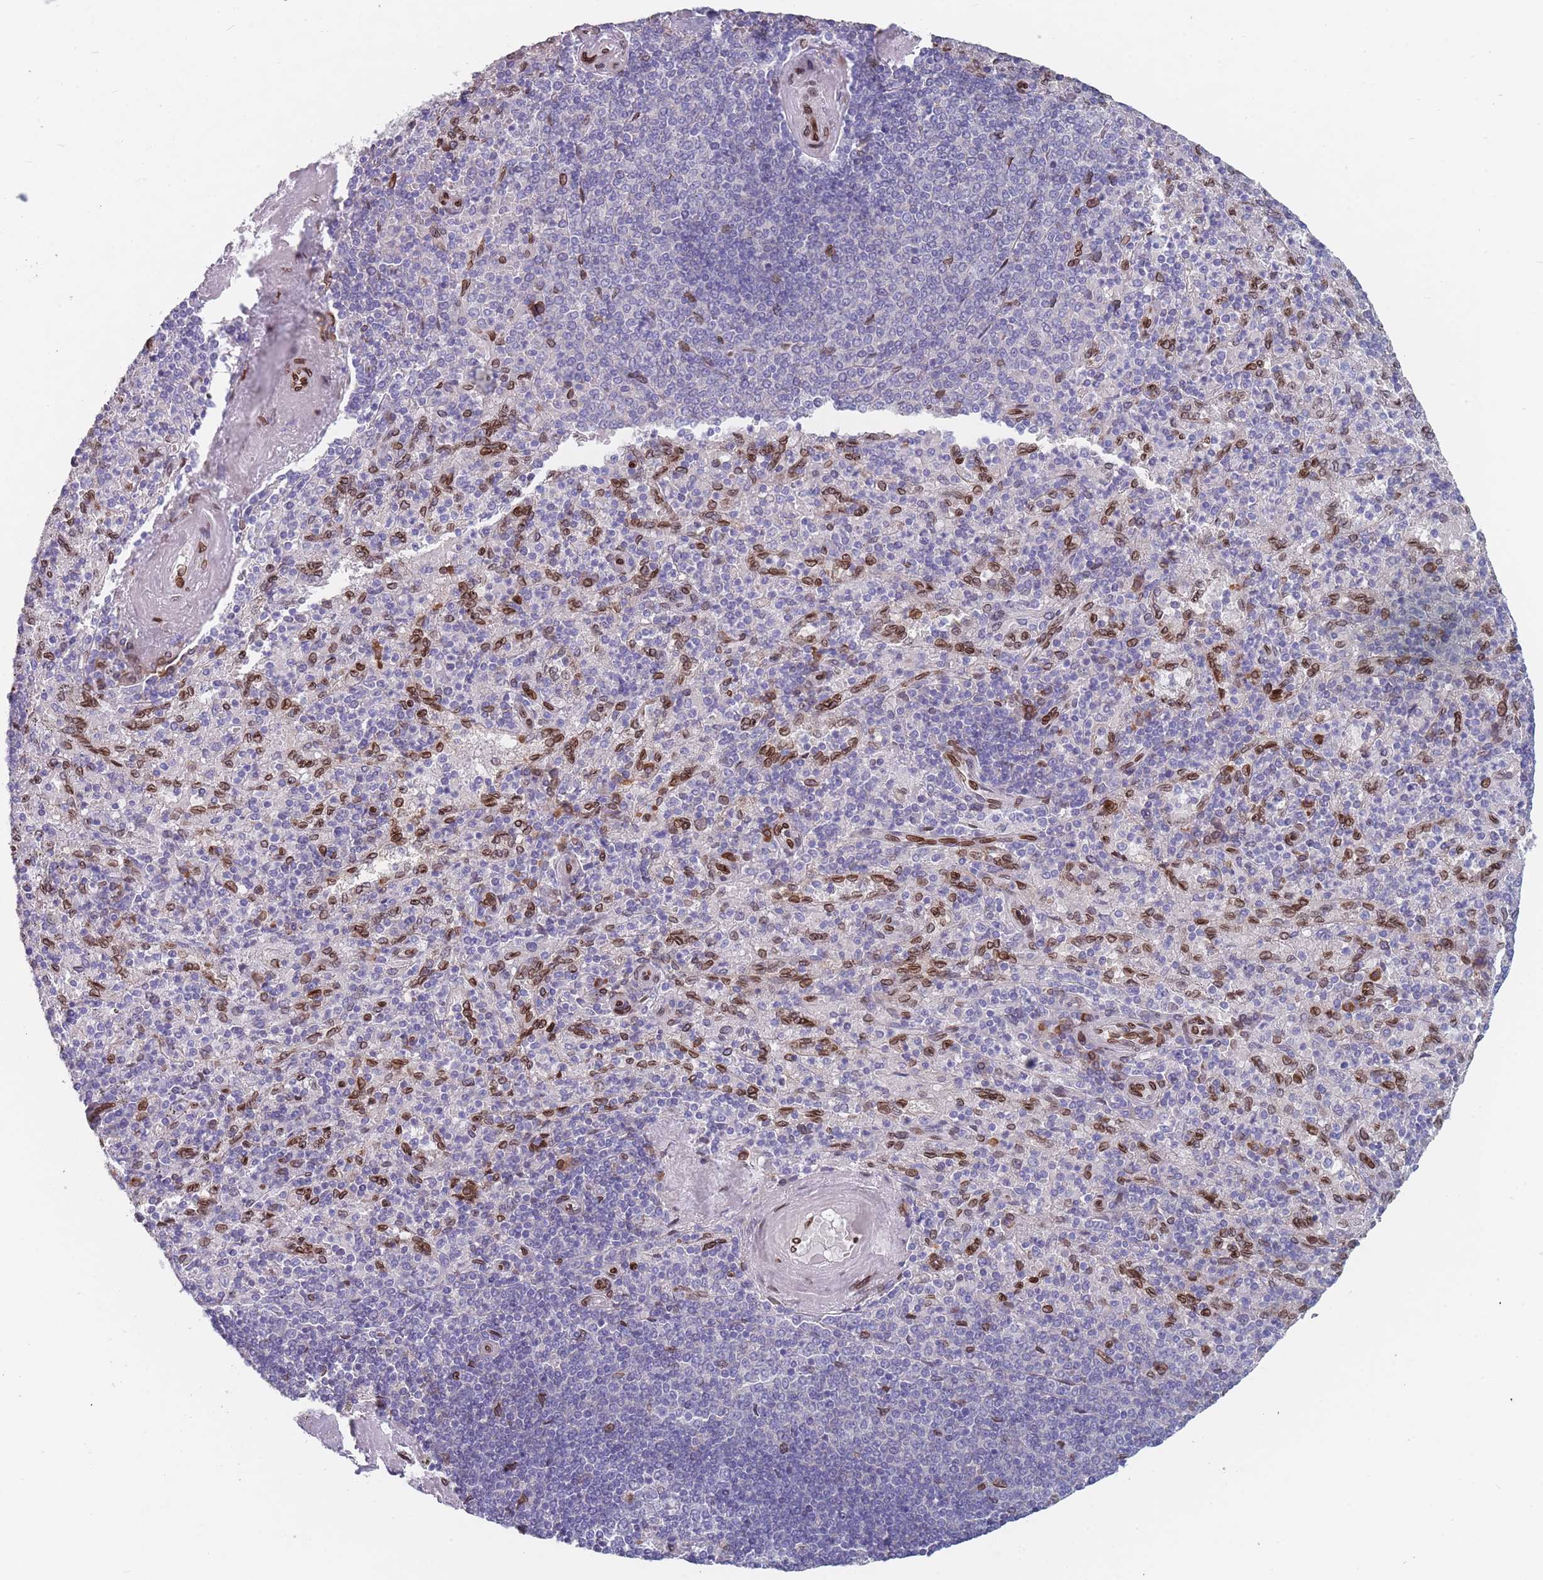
{"staining": {"intensity": "strong", "quantity": "<25%", "location": "cytoplasmic/membranous,nuclear"}, "tissue": "spleen", "cell_type": "Cells in red pulp", "image_type": "normal", "snomed": [{"axis": "morphology", "description": "Normal tissue, NOS"}, {"axis": "topography", "description": "Spleen"}], "caption": "A brown stain highlights strong cytoplasmic/membranous,nuclear positivity of a protein in cells in red pulp of benign spleen. Immunohistochemistry (ihc) stains the protein of interest in brown and the nuclei are stained blue.", "gene": "ZBTB1", "patient": {"sex": "male", "age": 82}}